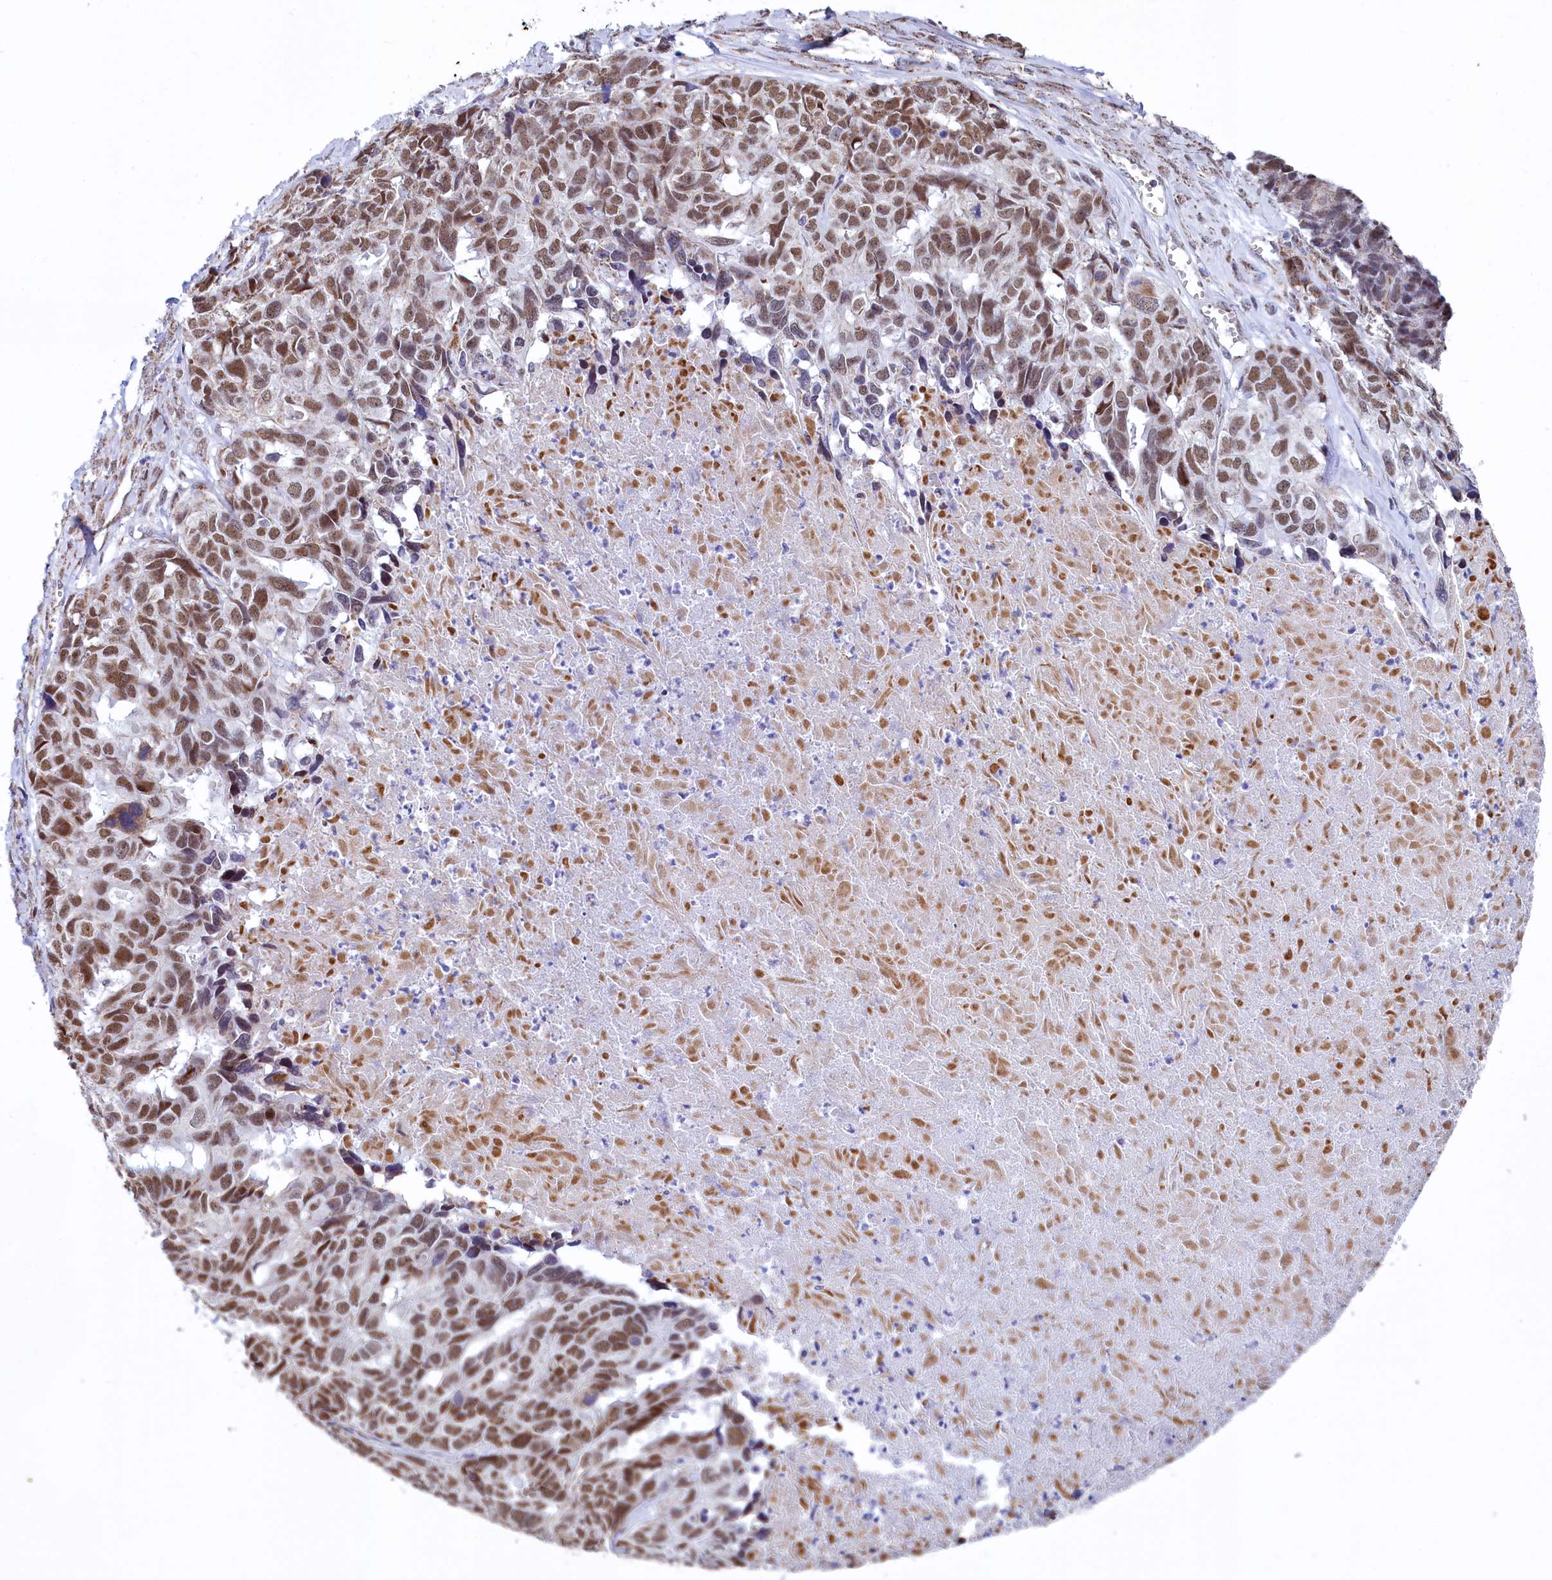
{"staining": {"intensity": "moderate", "quantity": ">75%", "location": "nuclear"}, "tissue": "ovarian cancer", "cell_type": "Tumor cells", "image_type": "cancer", "snomed": [{"axis": "morphology", "description": "Cystadenocarcinoma, serous, NOS"}, {"axis": "topography", "description": "Ovary"}], "caption": "This is a photomicrograph of immunohistochemistry (IHC) staining of serous cystadenocarcinoma (ovarian), which shows moderate positivity in the nuclear of tumor cells.", "gene": "MORN3", "patient": {"sex": "female", "age": 79}}